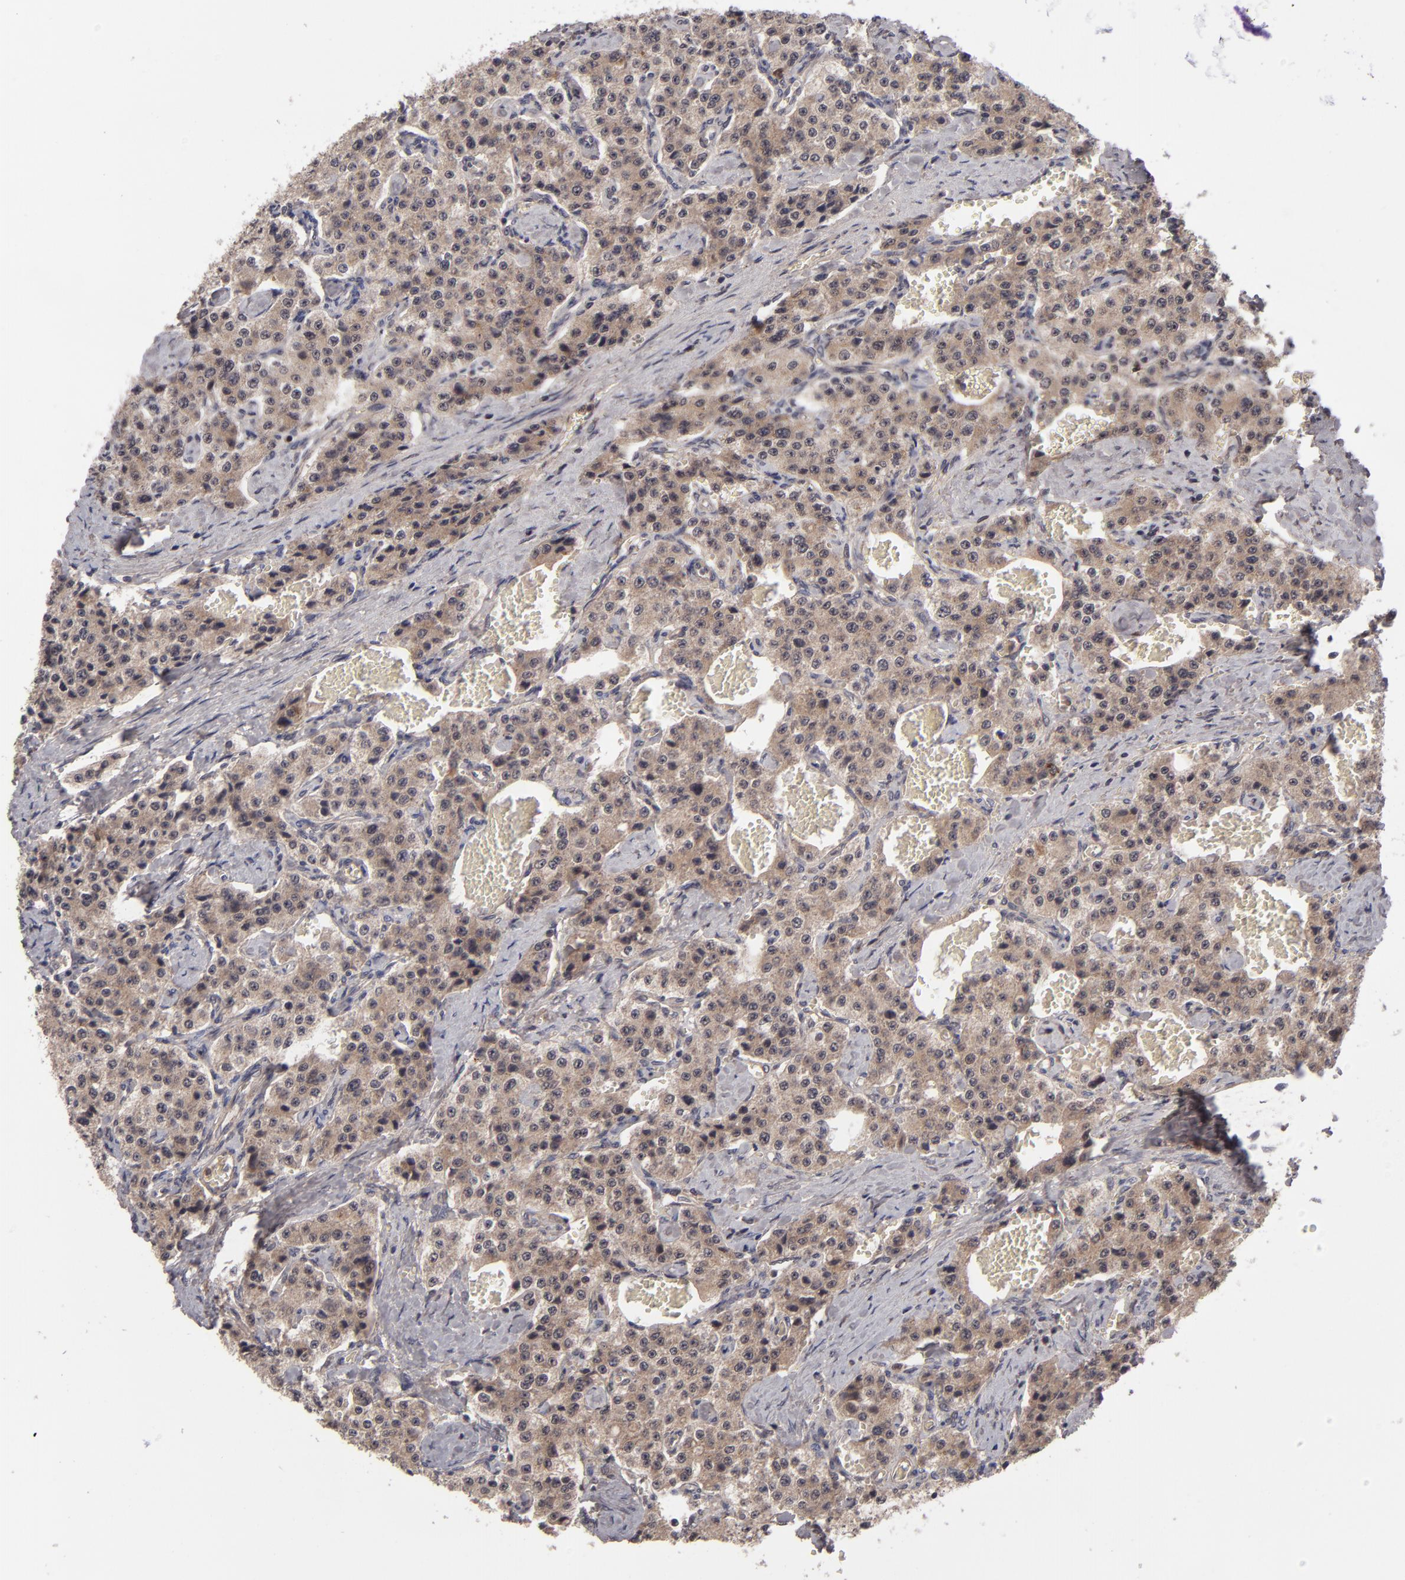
{"staining": {"intensity": "moderate", "quantity": ">75%", "location": "cytoplasmic/membranous"}, "tissue": "carcinoid", "cell_type": "Tumor cells", "image_type": "cancer", "snomed": [{"axis": "morphology", "description": "Carcinoid, malignant, NOS"}, {"axis": "topography", "description": "Small intestine"}], "caption": "High-power microscopy captured an immunohistochemistry micrograph of carcinoid (malignant), revealing moderate cytoplasmic/membranous staining in approximately >75% of tumor cells. The staining was performed using DAB (3,3'-diaminobenzidine), with brown indicating positive protein expression. Nuclei are stained blue with hematoxylin.", "gene": "TYMS", "patient": {"sex": "male", "age": 52}}